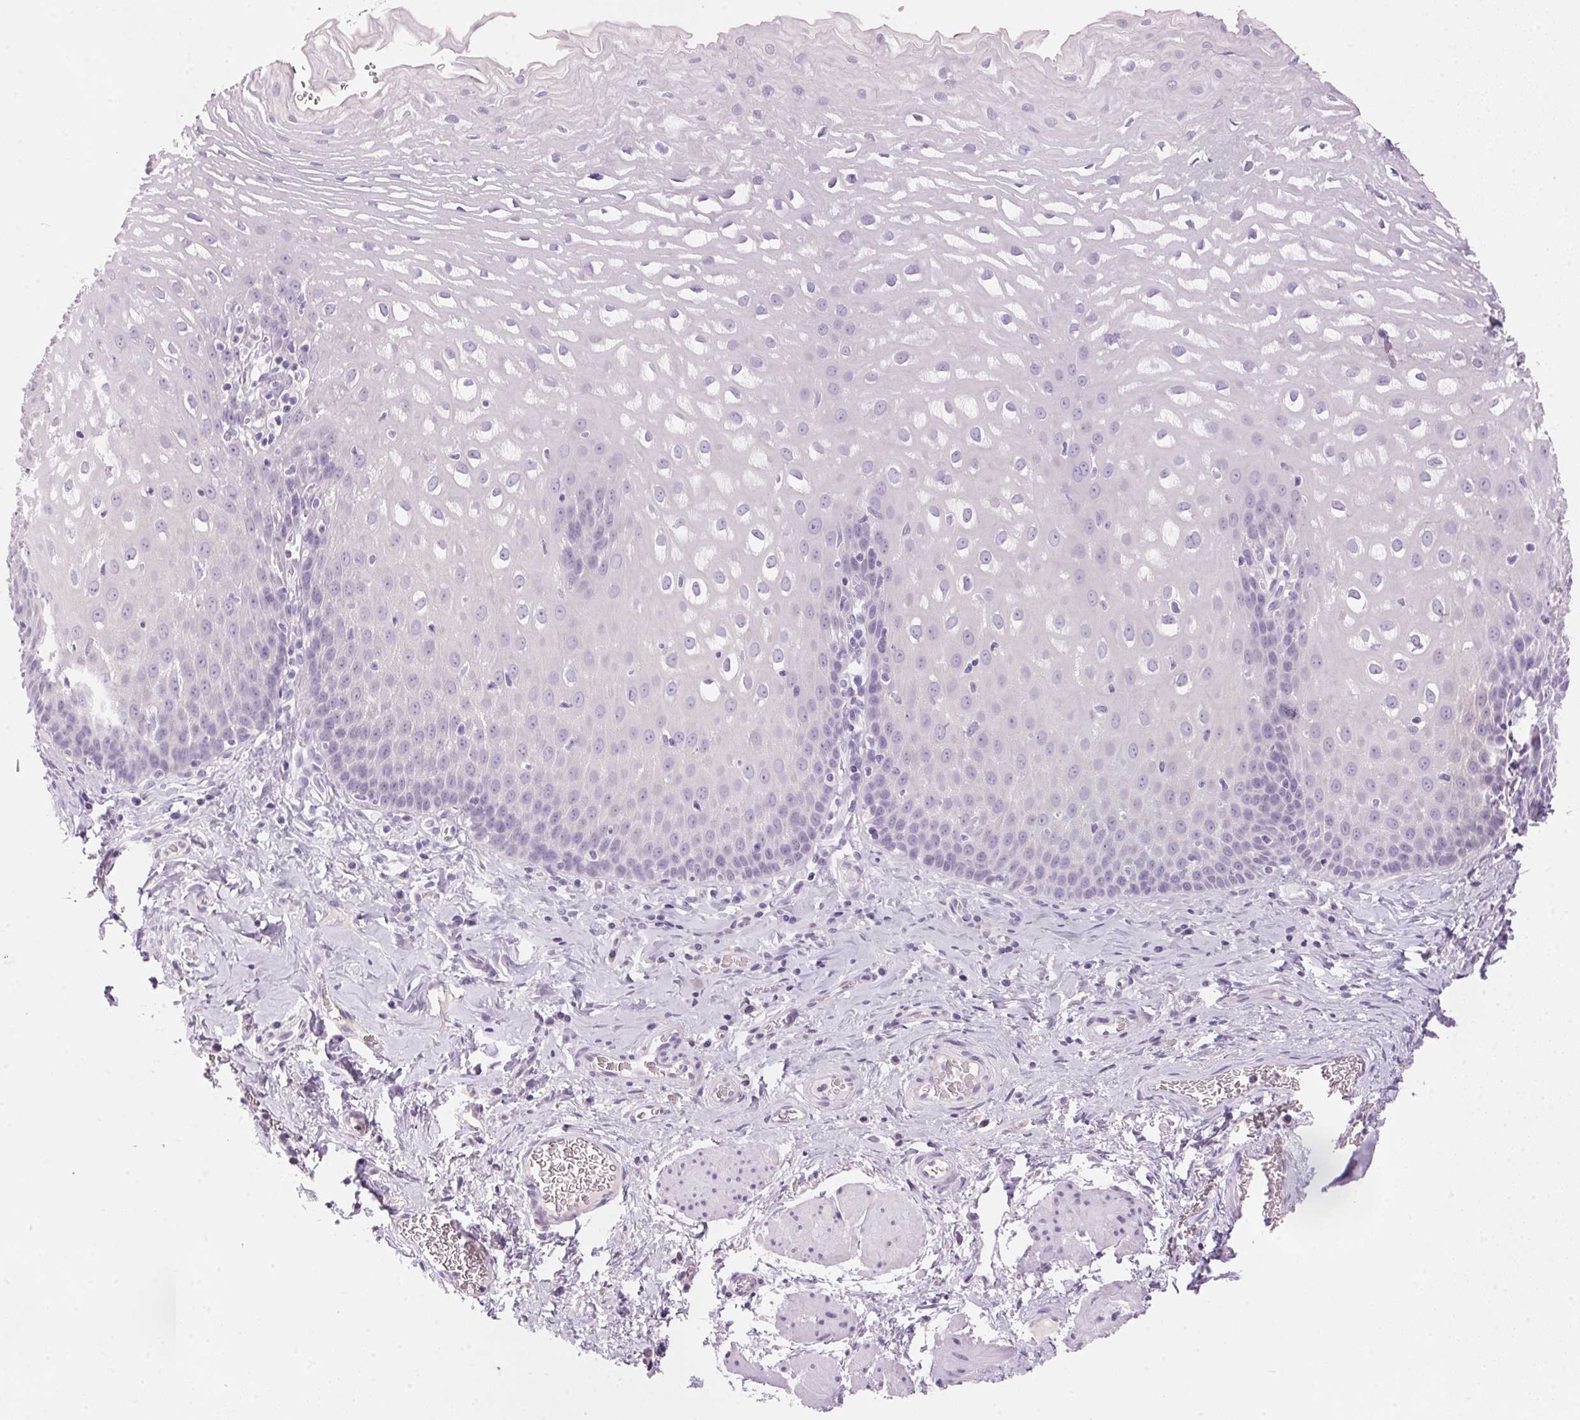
{"staining": {"intensity": "negative", "quantity": "none", "location": "none"}, "tissue": "esophagus", "cell_type": "Squamous epithelial cells", "image_type": "normal", "snomed": [{"axis": "morphology", "description": "Normal tissue, NOS"}, {"axis": "topography", "description": "Esophagus"}], "caption": "Immunohistochemistry of normal esophagus shows no positivity in squamous epithelial cells.", "gene": "HSD17B2", "patient": {"sex": "male", "age": 68}}